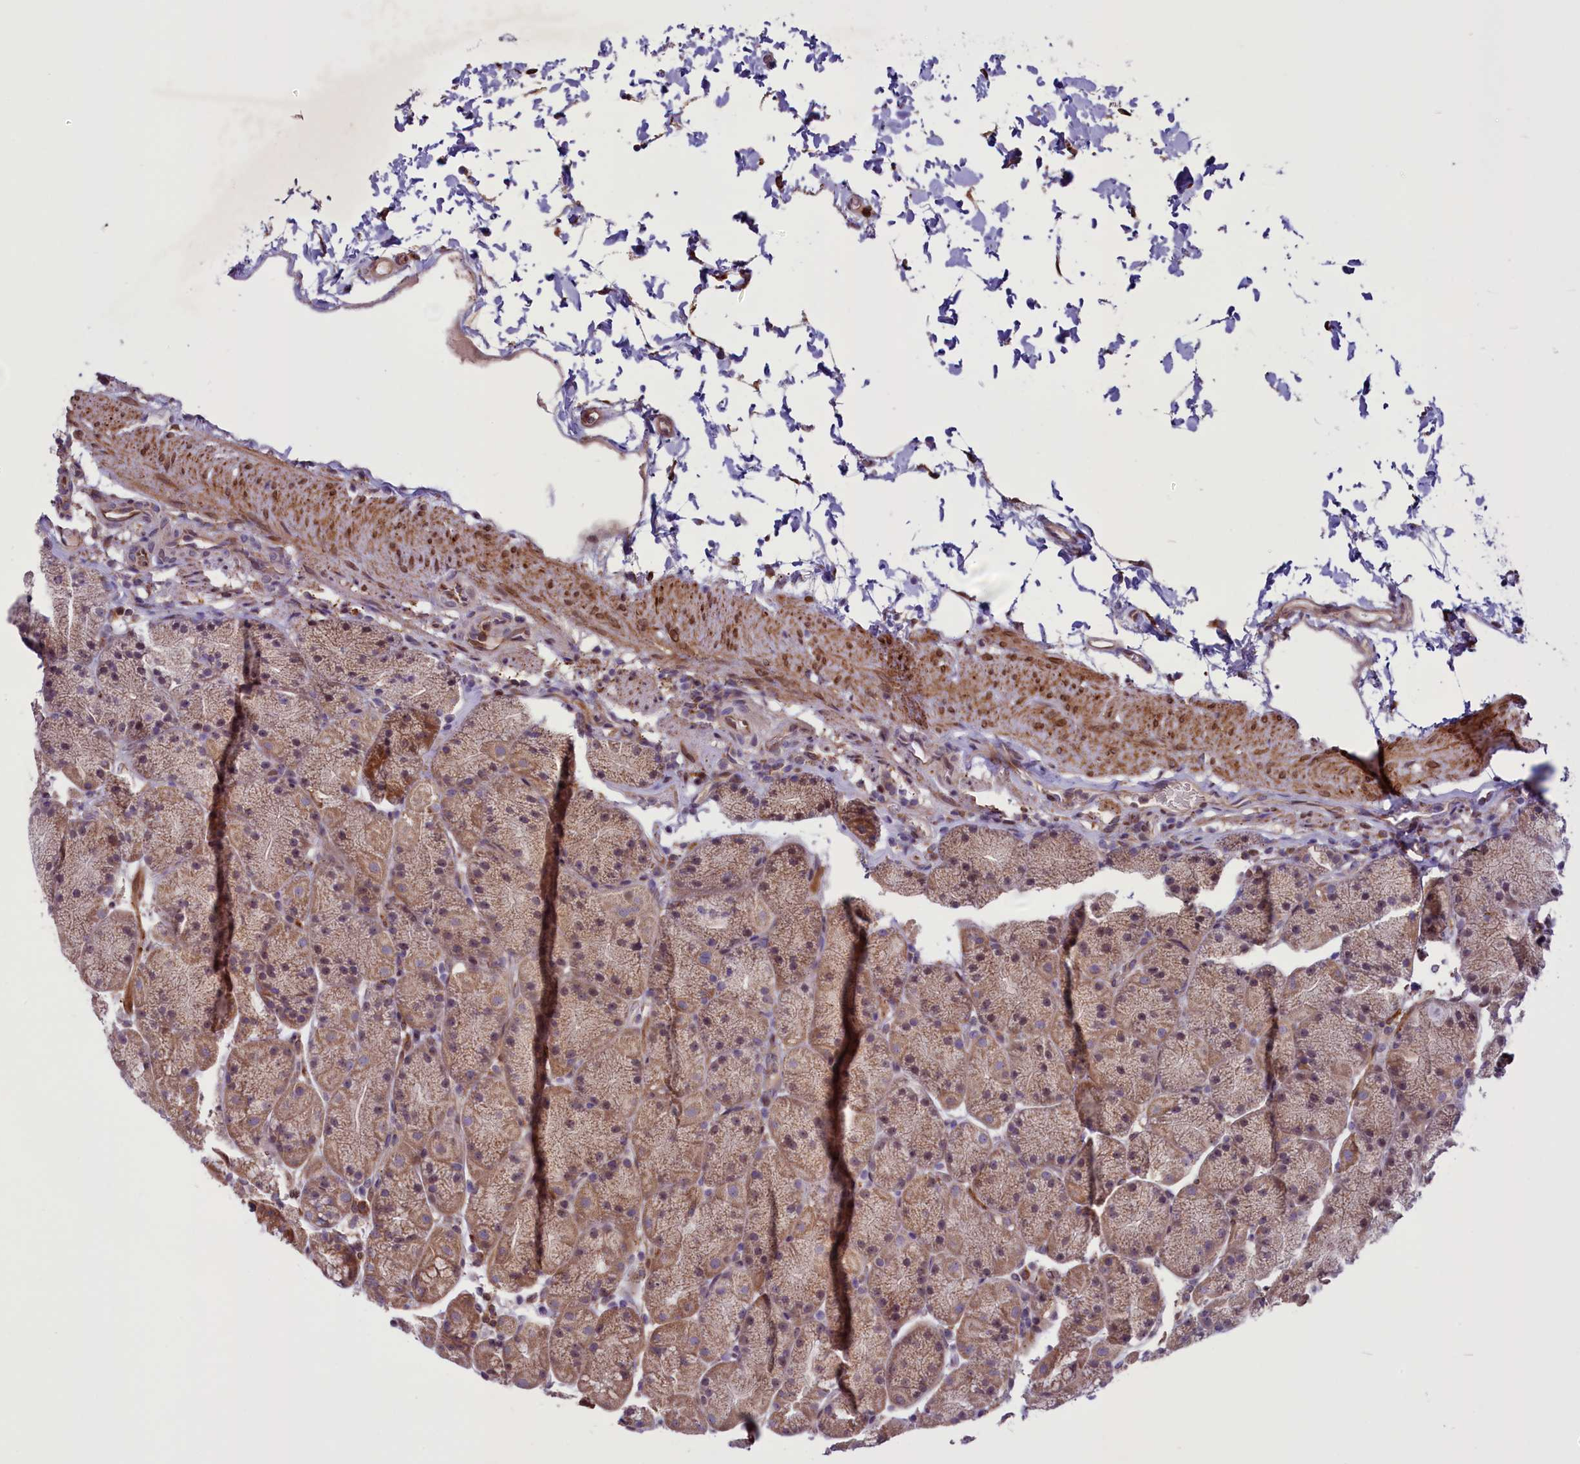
{"staining": {"intensity": "moderate", "quantity": "25%-75%", "location": "cytoplasmic/membranous"}, "tissue": "stomach", "cell_type": "Glandular cells", "image_type": "normal", "snomed": [{"axis": "morphology", "description": "Normal tissue, NOS"}, {"axis": "topography", "description": "Stomach, upper"}, {"axis": "topography", "description": "Stomach, lower"}], "caption": "Moderate cytoplasmic/membranous protein staining is appreciated in approximately 25%-75% of glandular cells in stomach.", "gene": "MIEF2", "patient": {"sex": "male", "age": 67}}